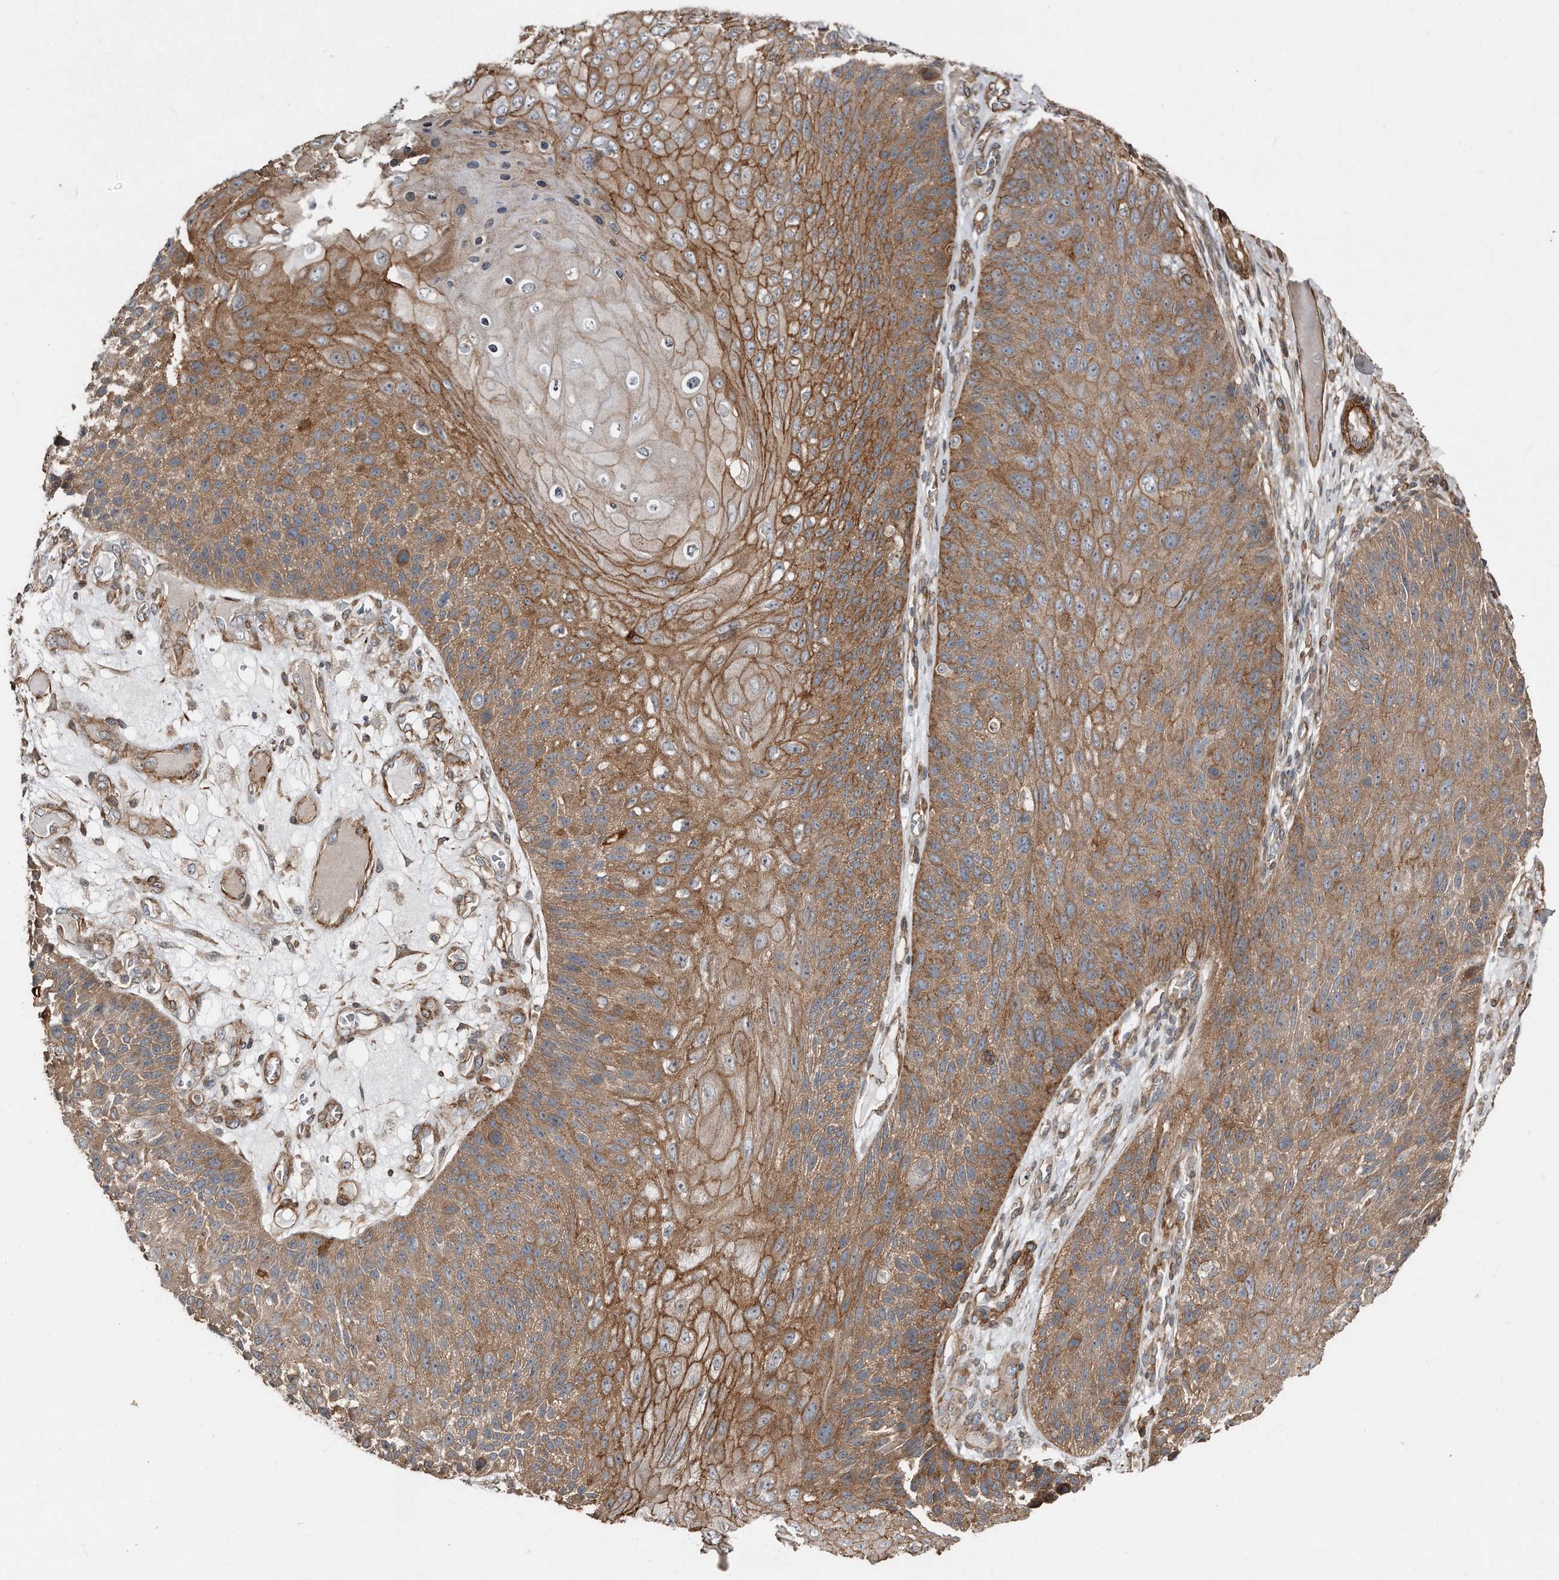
{"staining": {"intensity": "moderate", "quantity": ">75%", "location": "cytoplasmic/membranous"}, "tissue": "skin cancer", "cell_type": "Tumor cells", "image_type": "cancer", "snomed": [{"axis": "morphology", "description": "Squamous cell carcinoma, NOS"}, {"axis": "topography", "description": "Skin"}], "caption": "A medium amount of moderate cytoplasmic/membranous positivity is appreciated in about >75% of tumor cells in squamous cell carcinoma (skin) tissue.", "gene": "SNAP47", "patient": {"sex": "female", "age": 88}}